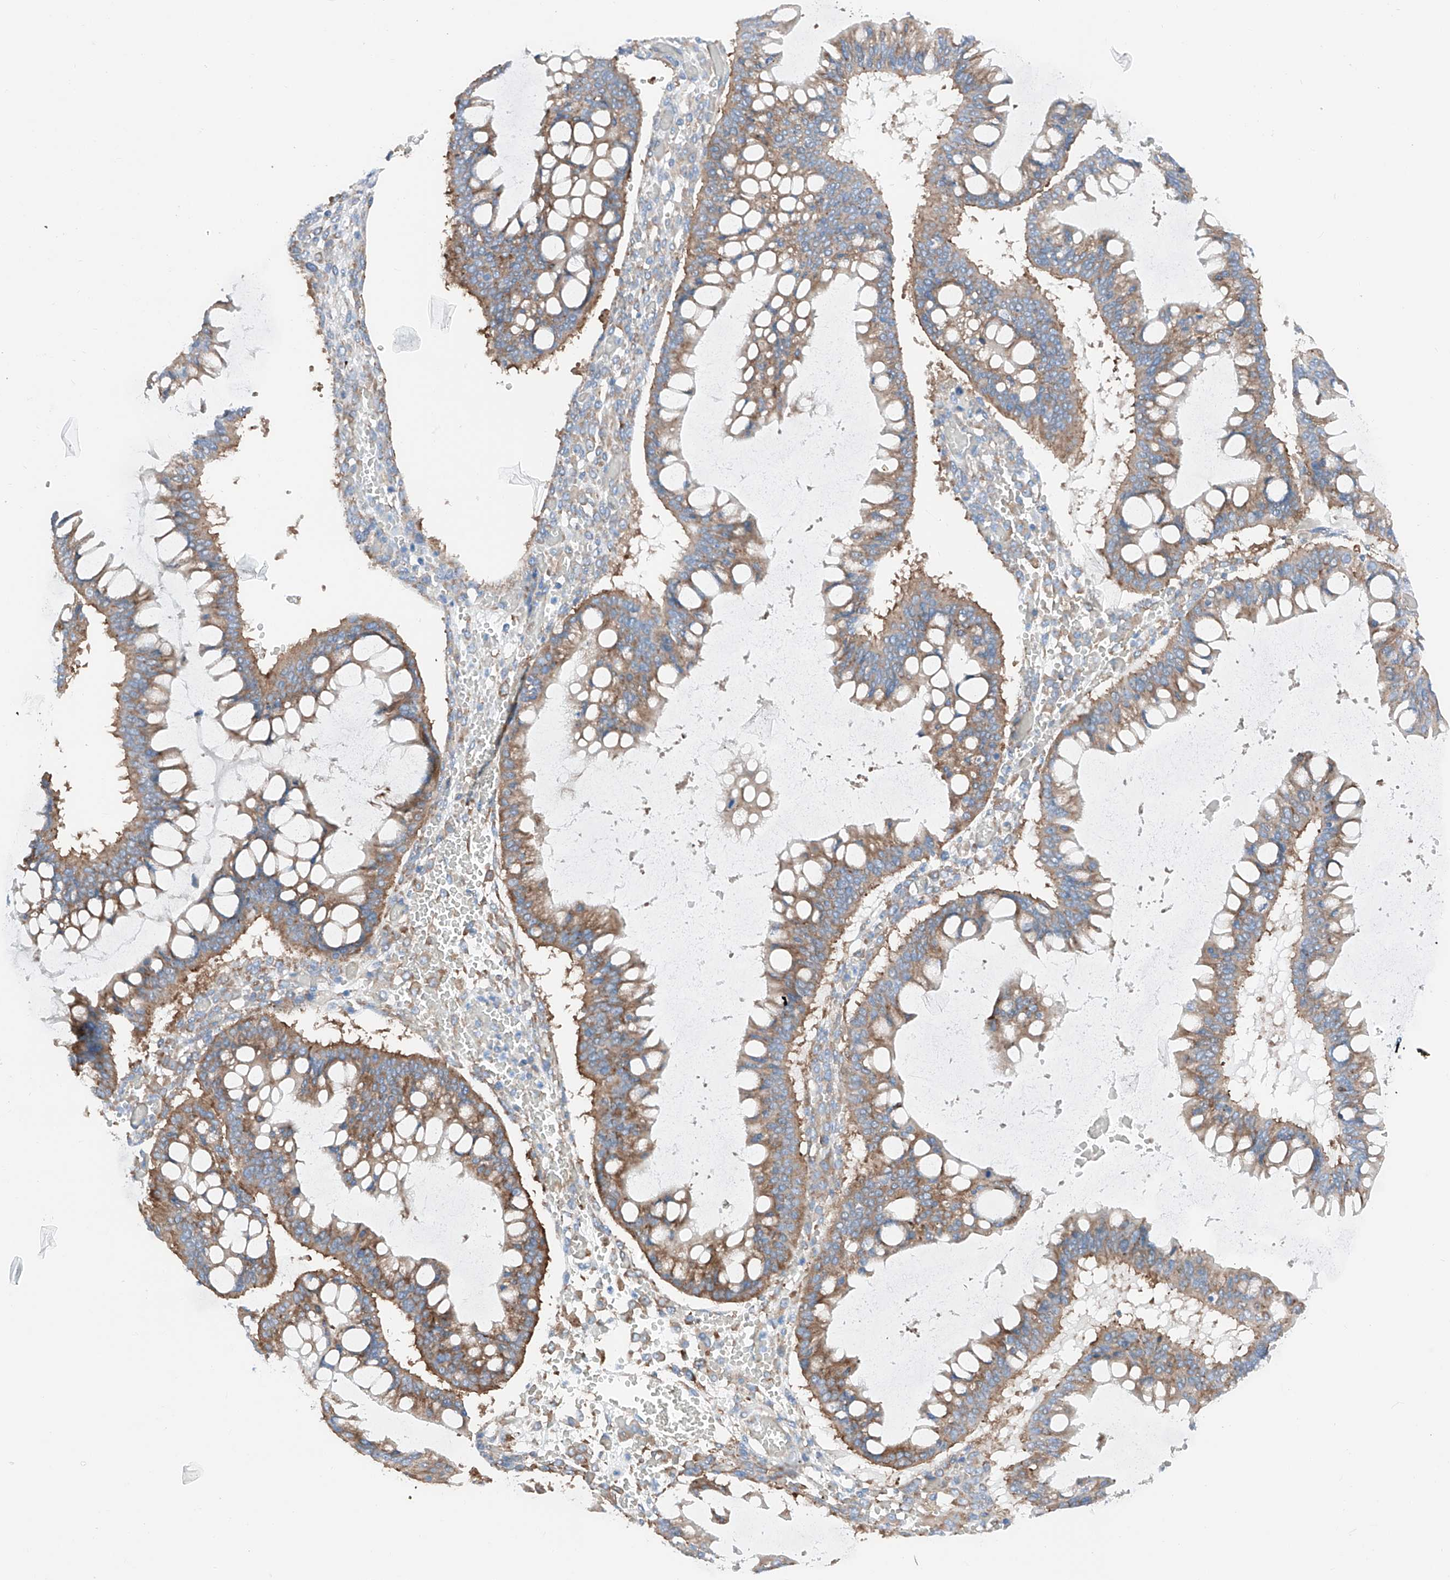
{"staining": {"intensity": "moderate", "quantity": ">75%", "location": "cytoplasmic/membranous"}, "tissue": "ovarian cancer", "cell_type": "Tumor cells", "image_type": "cancer", "snomed": [{"axis": "morphology", "description": "Cystadenocarcinoma, mucinous, NOS"}, {"axis": "topography", "description": "Ovary"}], "caption": "Mucinous cystadenocarcinoma (ovarian) tissue exhibits moderate cytoplasmic/membranous expression in approximately >75% of tumor cells, visualized by immunohistochemistry.", "gene": "CRELD1", "patient": {"sex": "female", "age": 73}}